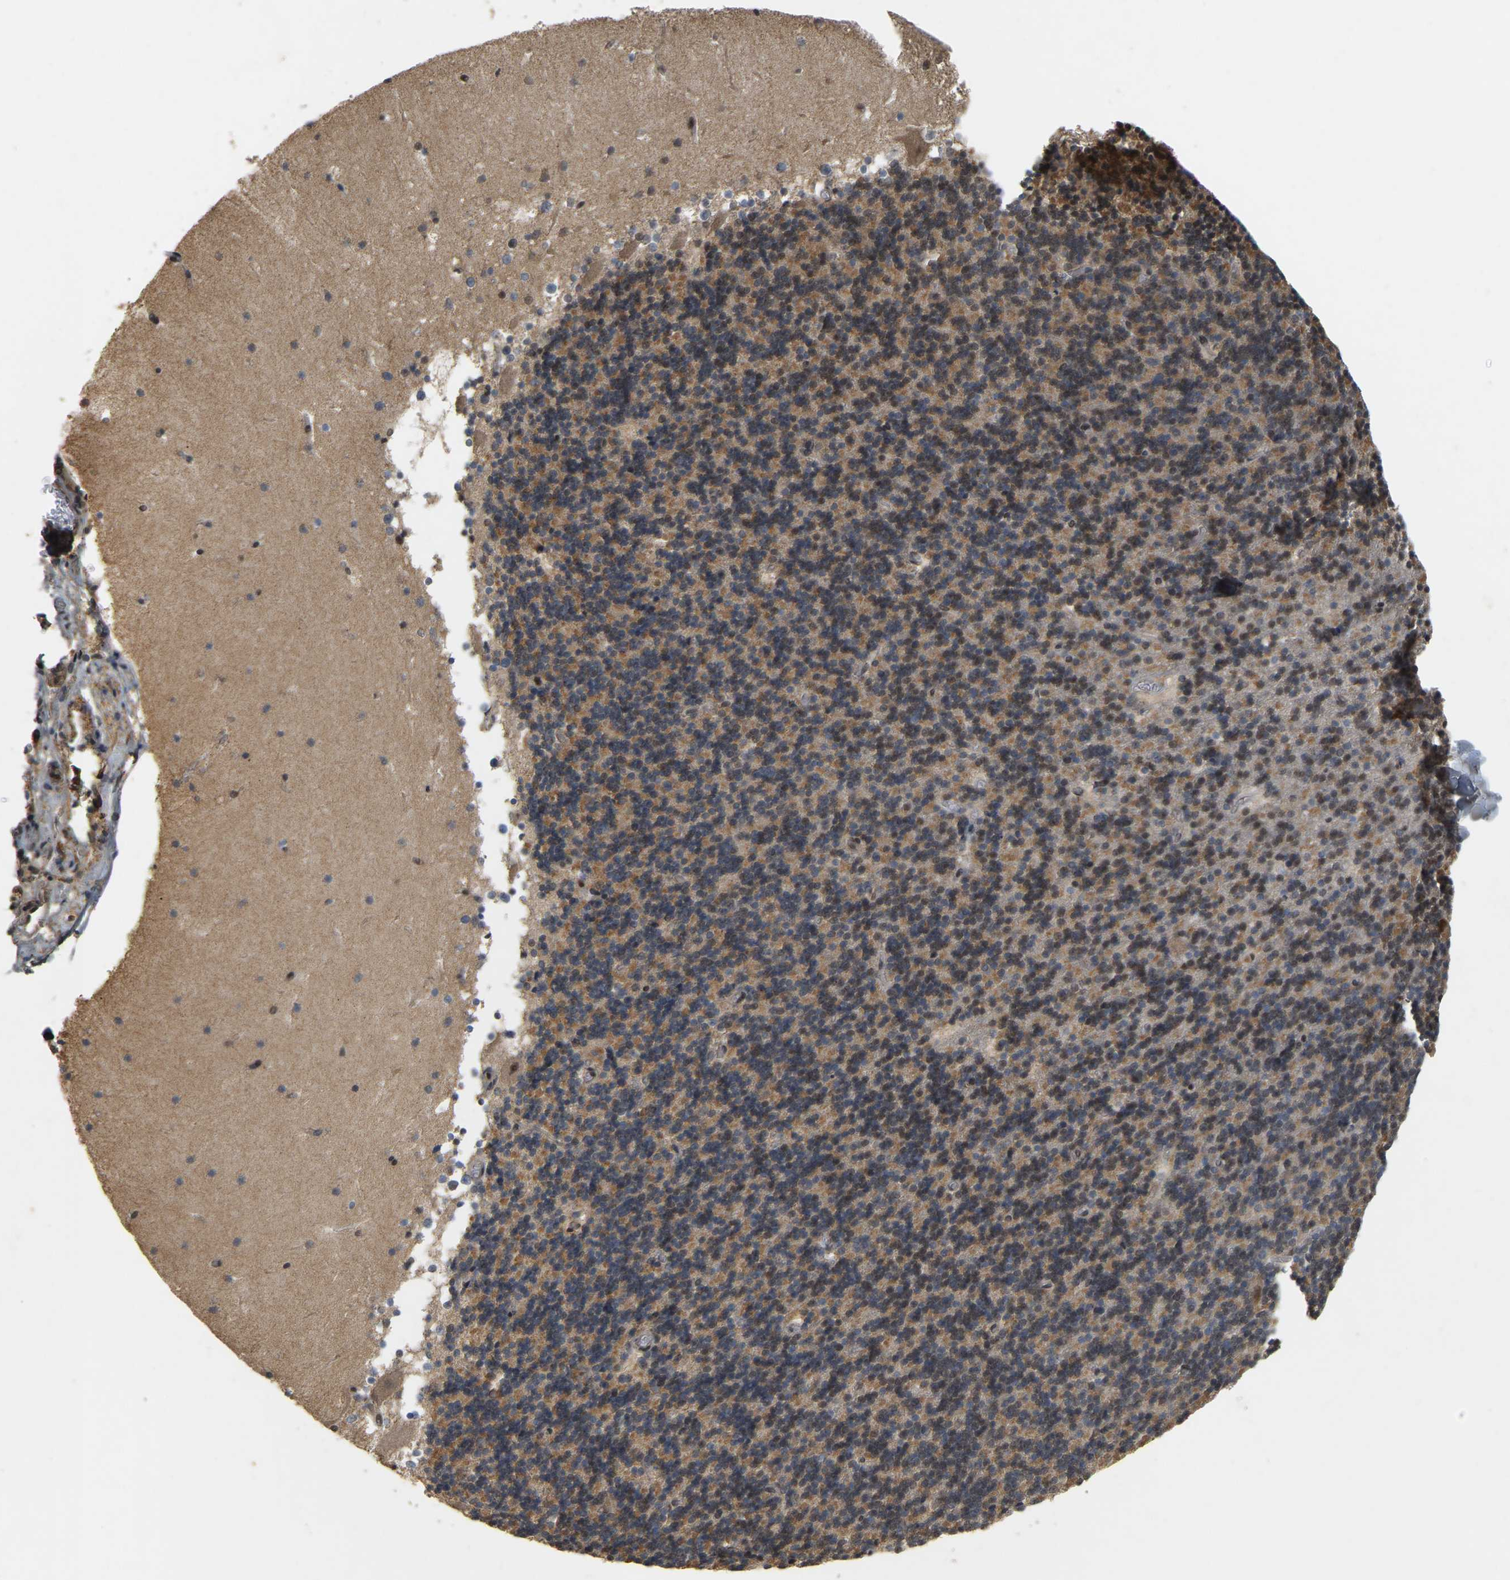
{"staining": {"intensity": "moderate", "quantity": "25%-75%", "location": "cytoplasmic/membranous,nuclear"}, "tissue": "cerebellum", "cell_type": "Cells in granular layer", "image_type": "normal", "snomed": [{"axis": "morphology", "description": "Normal tissue, NOS"}, {"axis": "topography", "description": "Cerebellum"}], "caption": "Protein expression analysis of benign human cerebellum reveals moderate cytoplasmic/membranous,nuclear positivity in approximately 25%-75% of cells in granular layer. (DAB IHC, brown staining for protein, blue staining for nuclei).", "gene": "BRF2", "patient": {"sex": "male", "age": 45}}